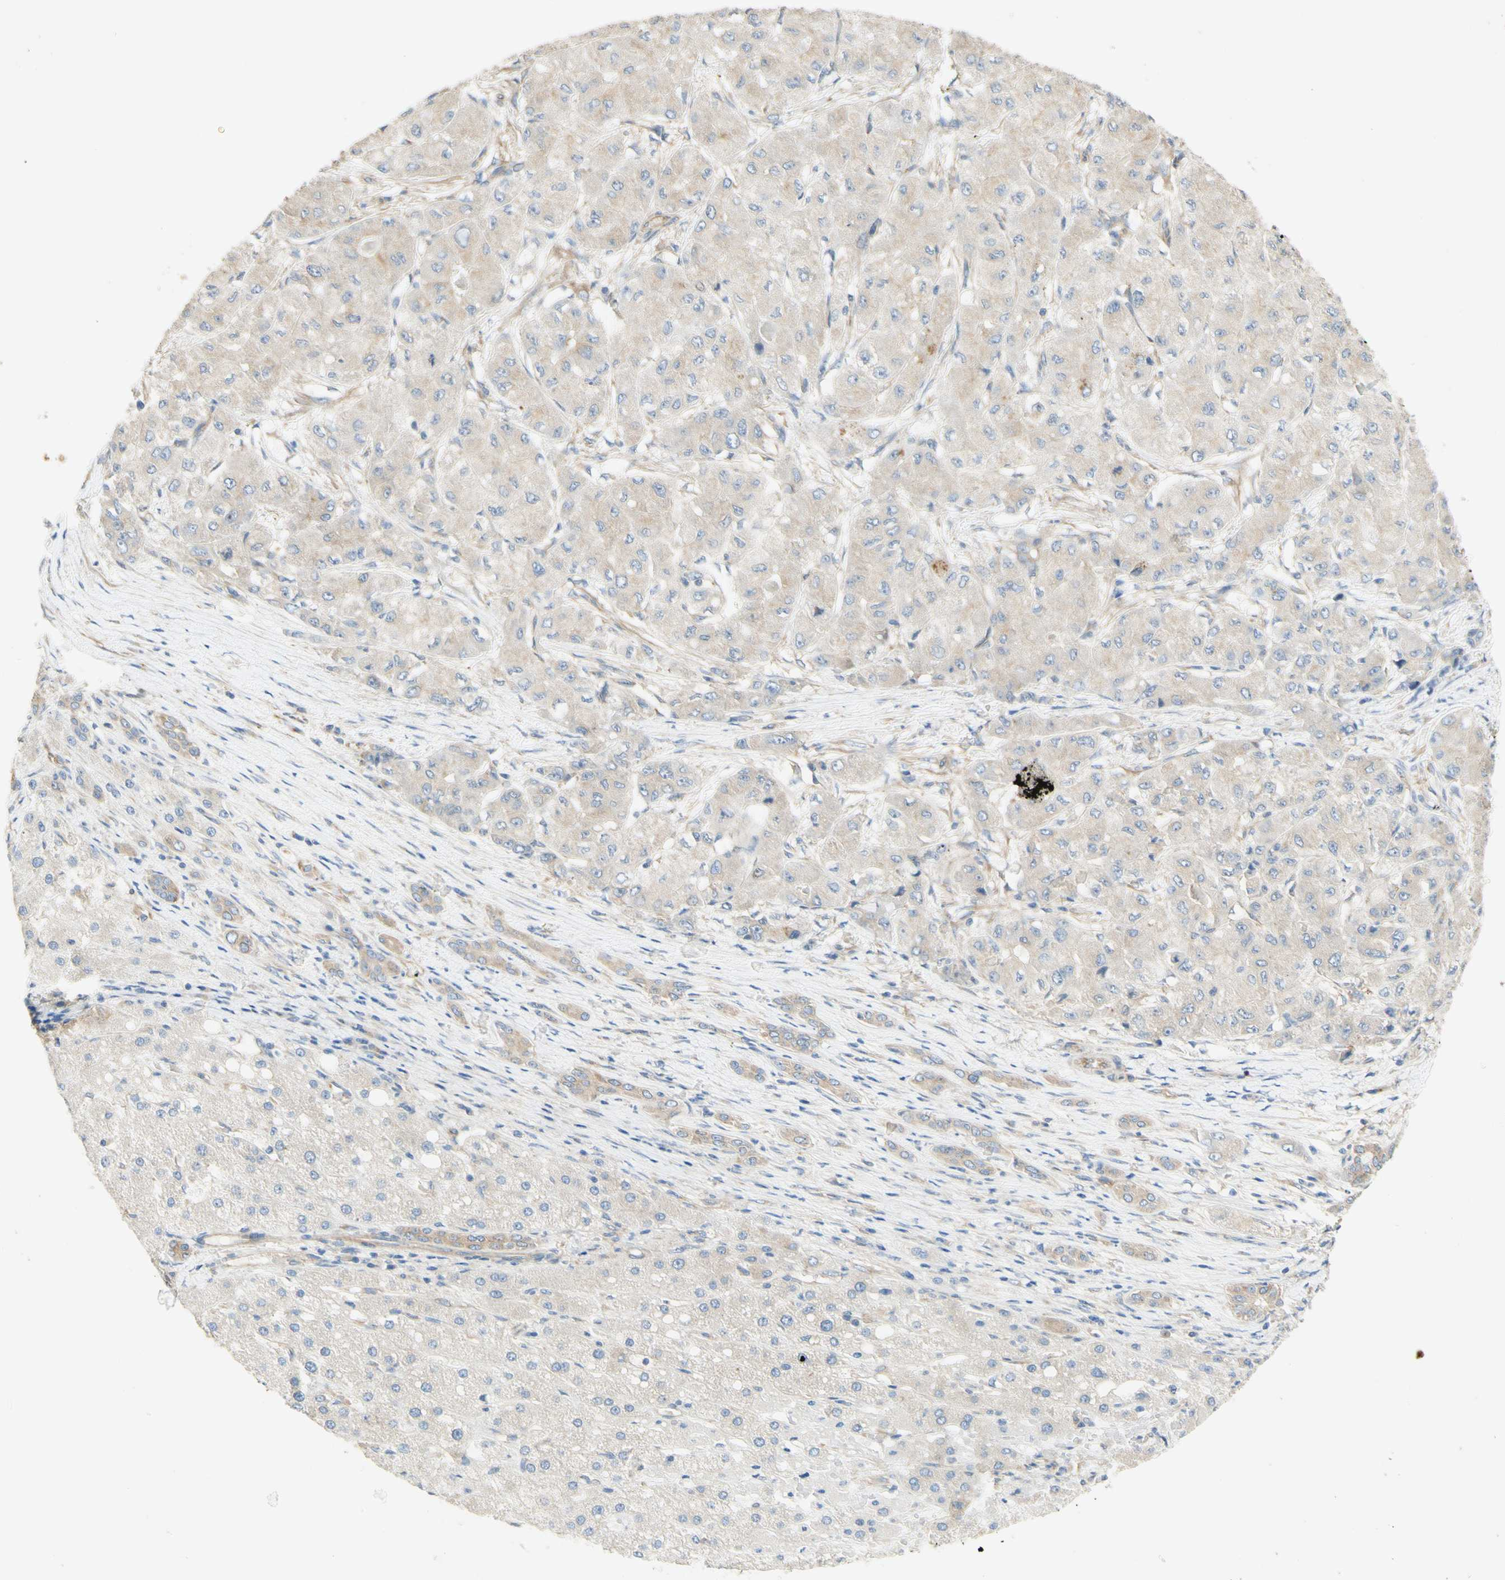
{"staining": {"intensity": "weak", "quantity": ">75%", "location": "cytoplasmic/membranous"}, "tissue": "liver cancer", "cell_type": "Tumor cells", "image_type": "cancer", "snomed": [{"axis": "morphology", "description": "Carcinoma, Hepatocellular, NOS"}, {"axis": "topography", "description": "Liver"}], "caption": "Immunohistochemical staining of human liver cancer (hepatocellular carcinoma) reveals low levels of weak cytoplasmic/membranous positivity in about >75% of tumor cells. The staining was performed using DAB, with brown indicating positive protein expression. Nuclei are stained blue with hematoxylin.", "gene": "DYNC1H1", "patient": {"sex": "male", "age": 80}}